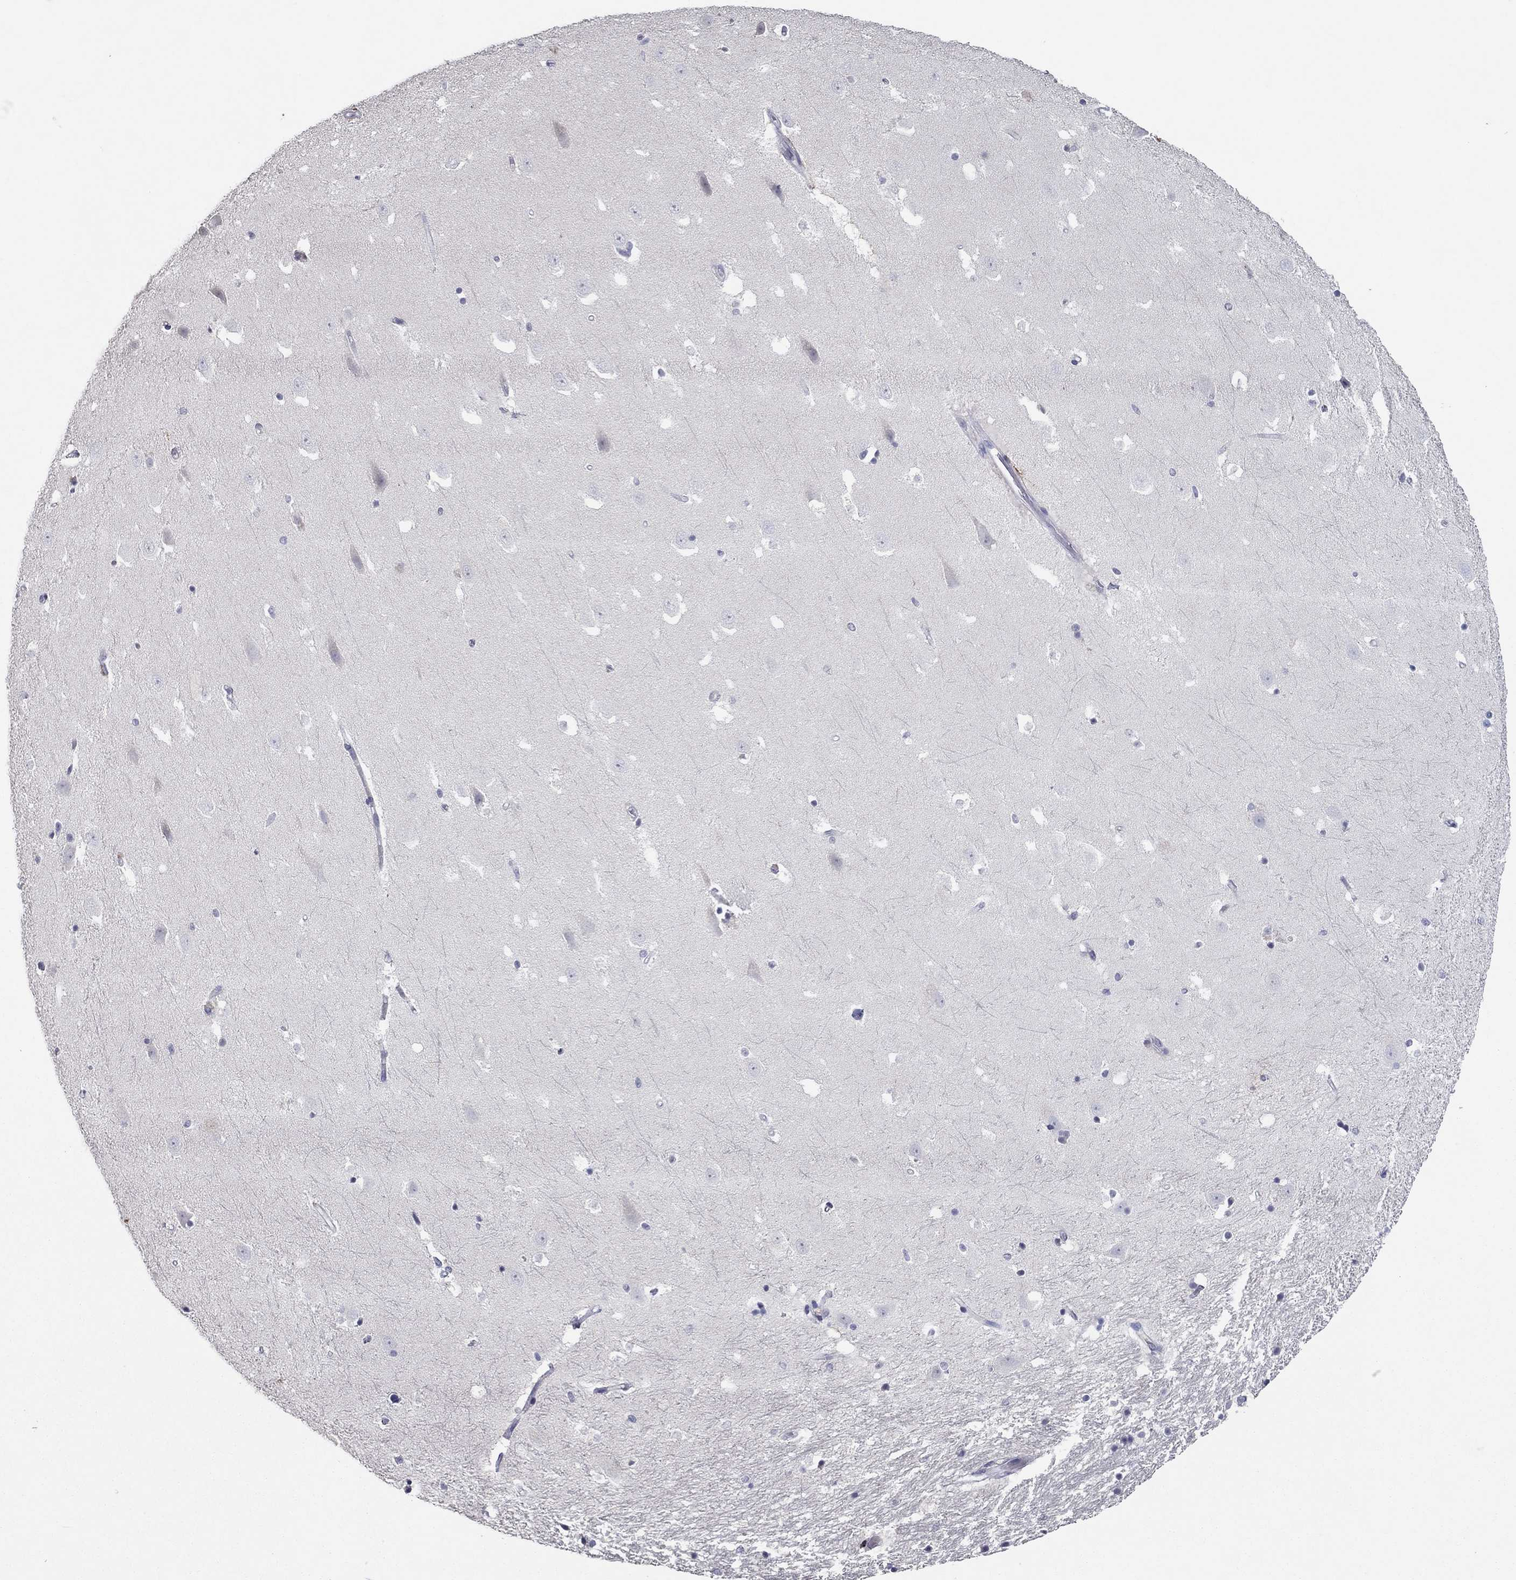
{"staining": {"intensity": "negative", "quantity": "none", "location": "none"}, "tissue": "hippocampus", "cell_type": "Glial cells", "image_type": "normal", "snomed": [{"axis": "morphology", "description": "Normal tissue, NOS"}, {"axis": "topography", "description": "Hippocampus"}], "caption": "High magnification brightfield microscopy of benign hippocampus stained with DAB (3,3'-diaminobenzidine) (brown) and counterstained with hematoxylin (blue): glial cells show no significant positivity.", "gene": "CCL5", "patient": {"sex": "male", "age": 49}}